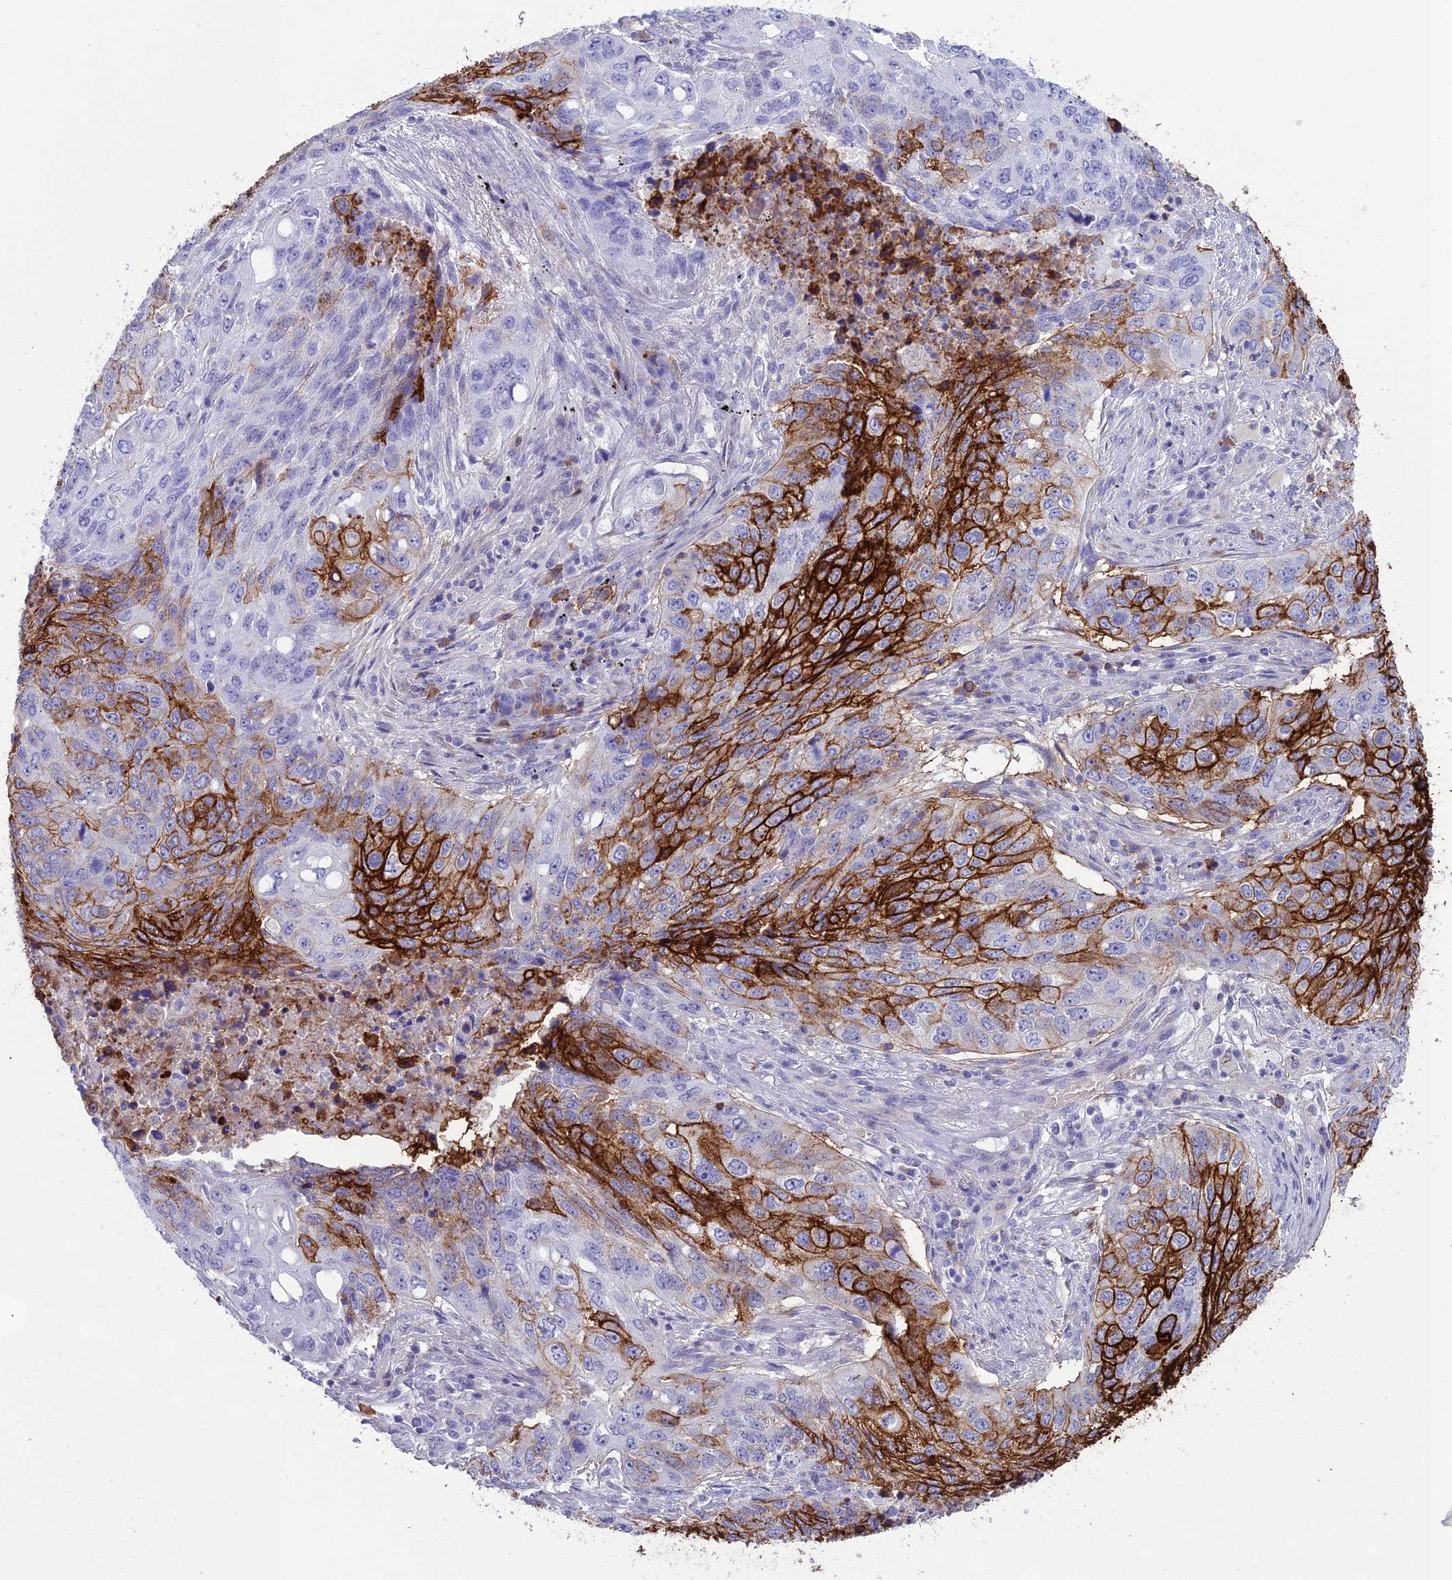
{"staining": {"intensity": "strong", "quantity": "<25%", "location": "cytoplasmic/membranous"}, "tissue": "lung cancer", "cell_type": "Tumor cells", "image_type": "cancer", "snomed": [{"axis": "morphology", "description": "Squamous cell carcinoma, NOS"}, {"axis": "topography", "description": "Lung"}], "caption": "Lung squamous cell carcinoma stained with a protein marker shows strong staining in tumor cells.", "gene": "OR1Q1", "patient": {"sex": "female", "age": 63}}